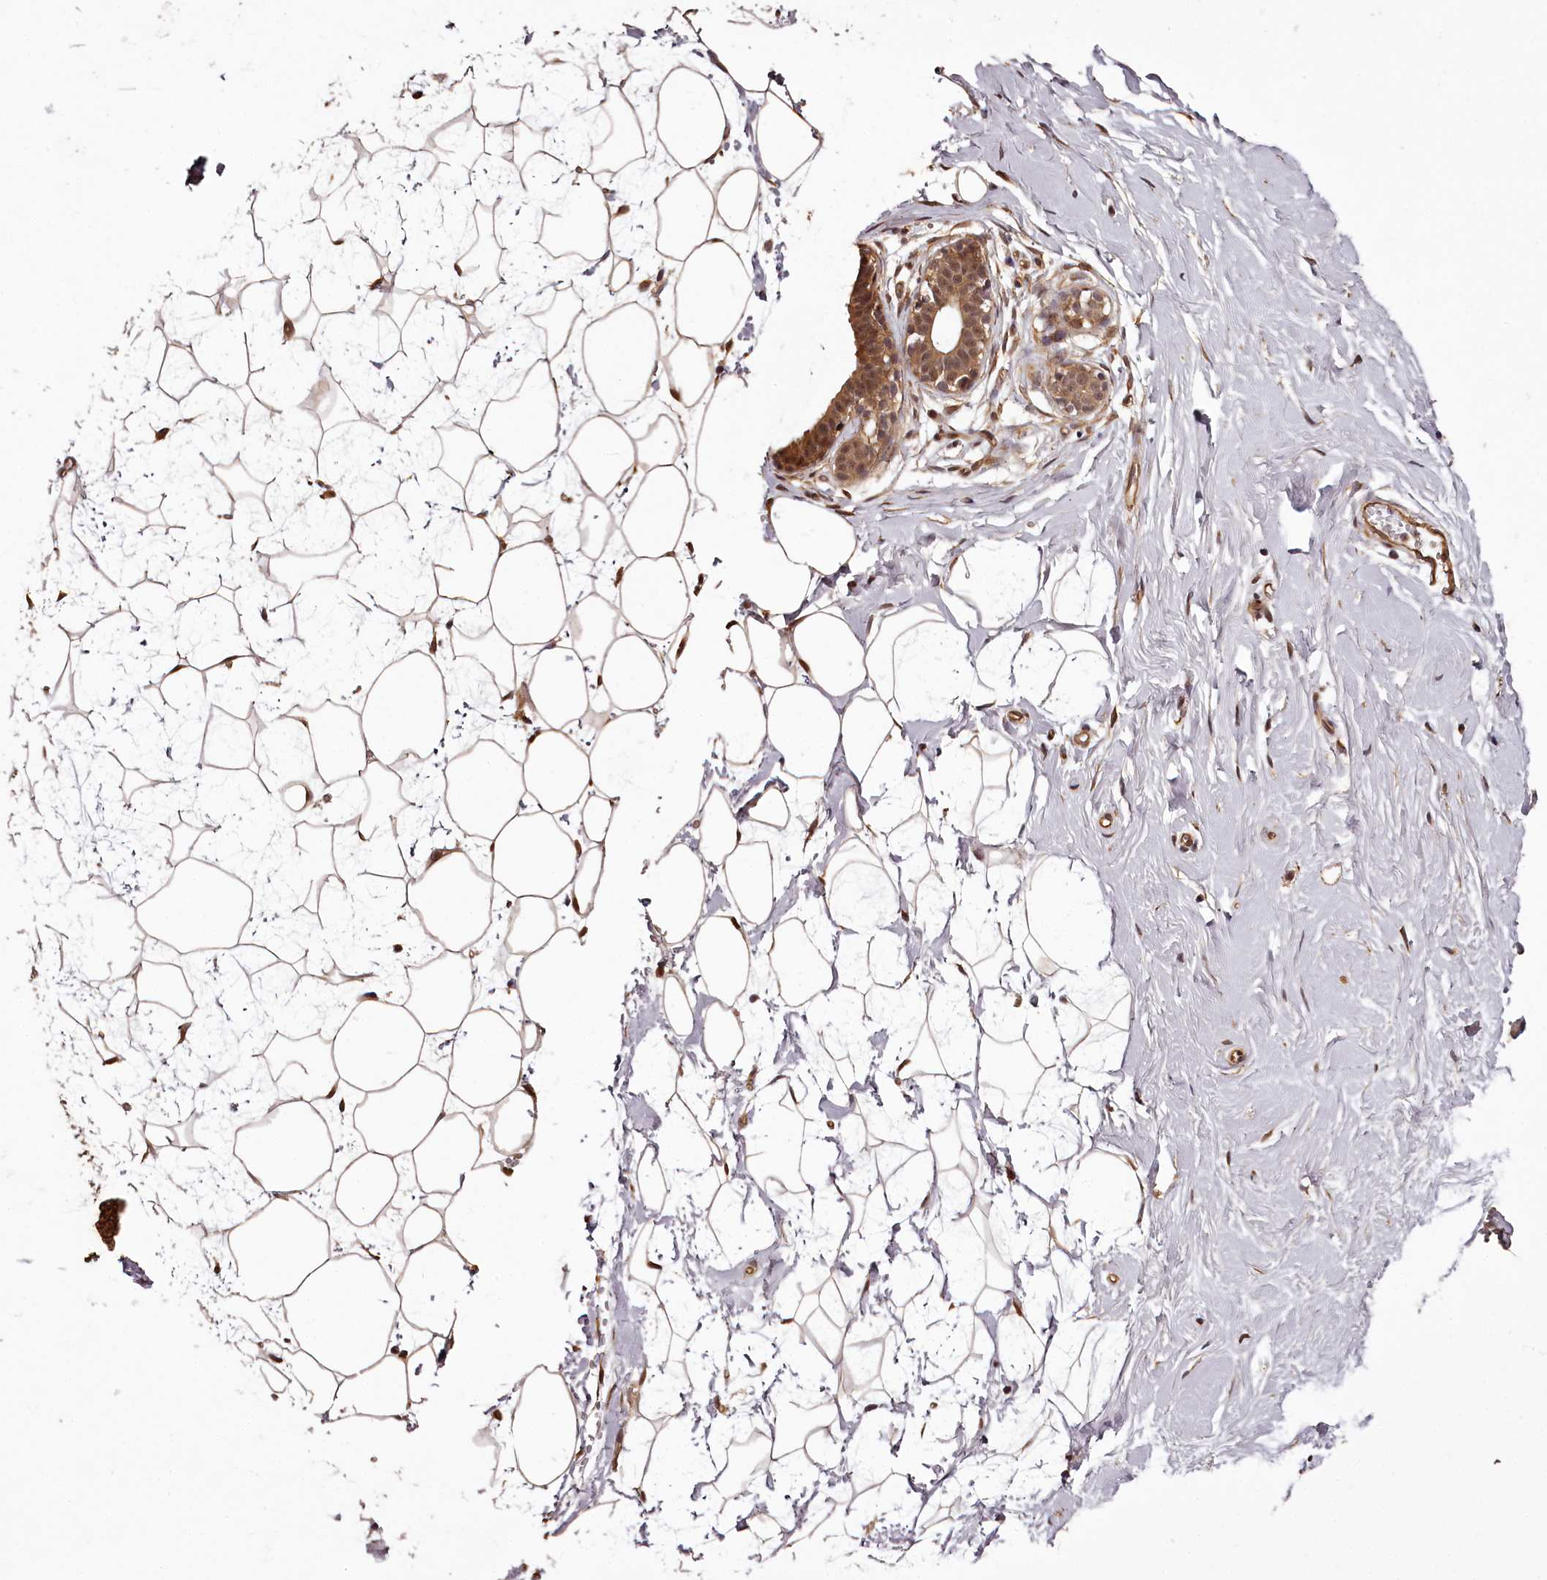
{"staining": {"intensity": "strong", "quantity": ">75%", "location": "cytoplasmic/membranous,nuclear"}, "tissue": "breast", "cell_type": "Adipocytes", "image_type": "normal", "snomed": [{"axis": "morphology", "description": "Normal tissue, NOS"}, {"axis": "morphology", "description": "Adenoma, NOS"}, {"axis": "topography", "description": "Breast"}], "caption": "Adipocytes demonstrate strong cytoplasmic/membranous,nuclear staining in approximately >75% of cells in benign breast. Ihc stains the protein in brown and the nuclei are stained blue.", "gene": "MAML3", "patient": {"sex": "female", "age": 23}}